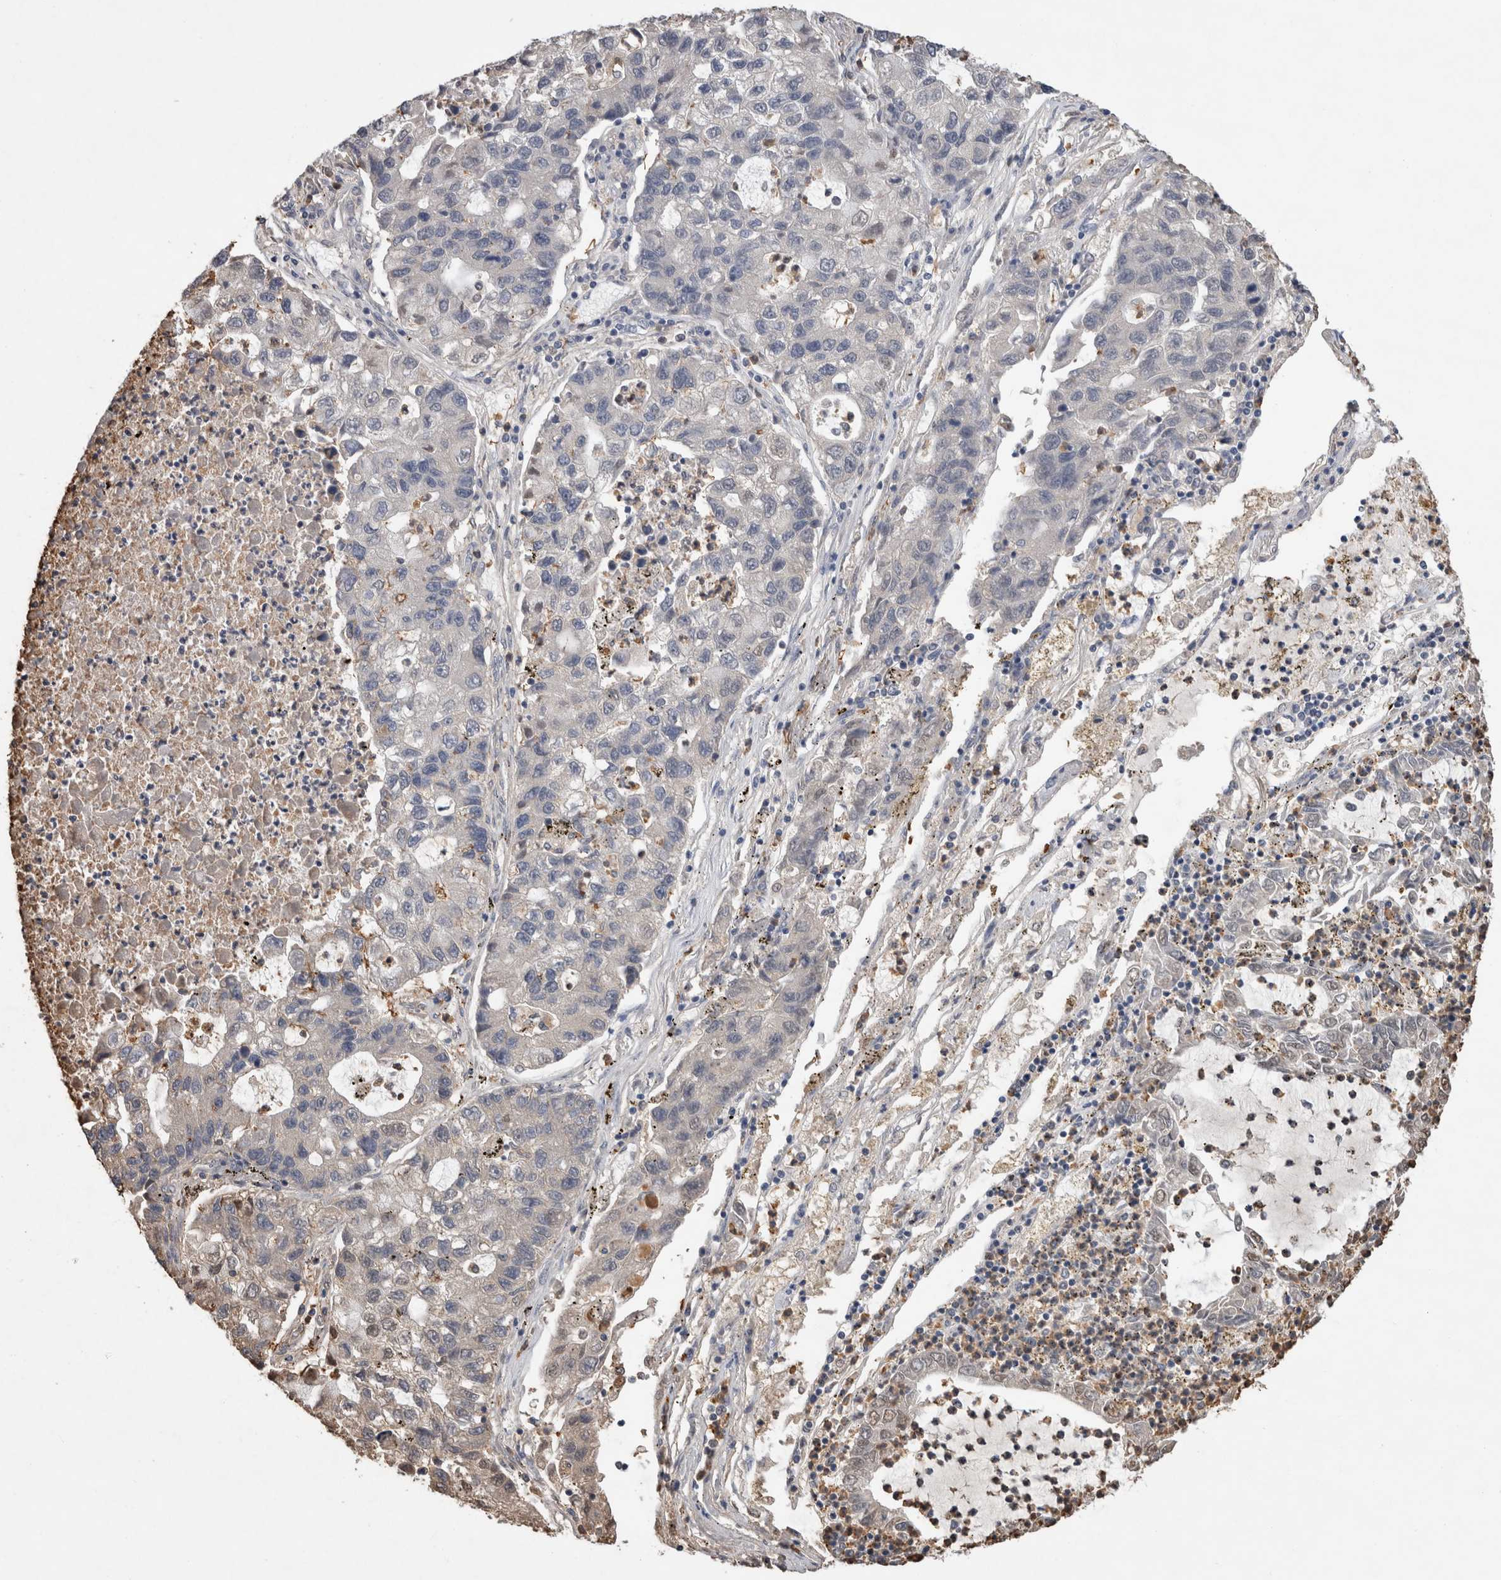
{"staining": {"intensity": "weak", "quantity": "25%-75%", "location": "nuclear"}, "tissue": "lung cancer", "cell_type": "Tumor cells", "image_type": "cancer", "snomed": [{"axis": "morphology", "description": "Adenocarcinoma, NOS"}, {"axis": "topography", "description": "Lung"}], "caption": "Lung adenocarcinoma stained with immunohistochemistry (IHC) shows weak nuclear positivity in approximately 25%-75% of tumor cells.", "gene": "FABP7", "patient": {"sex": "female", "age": 51}}